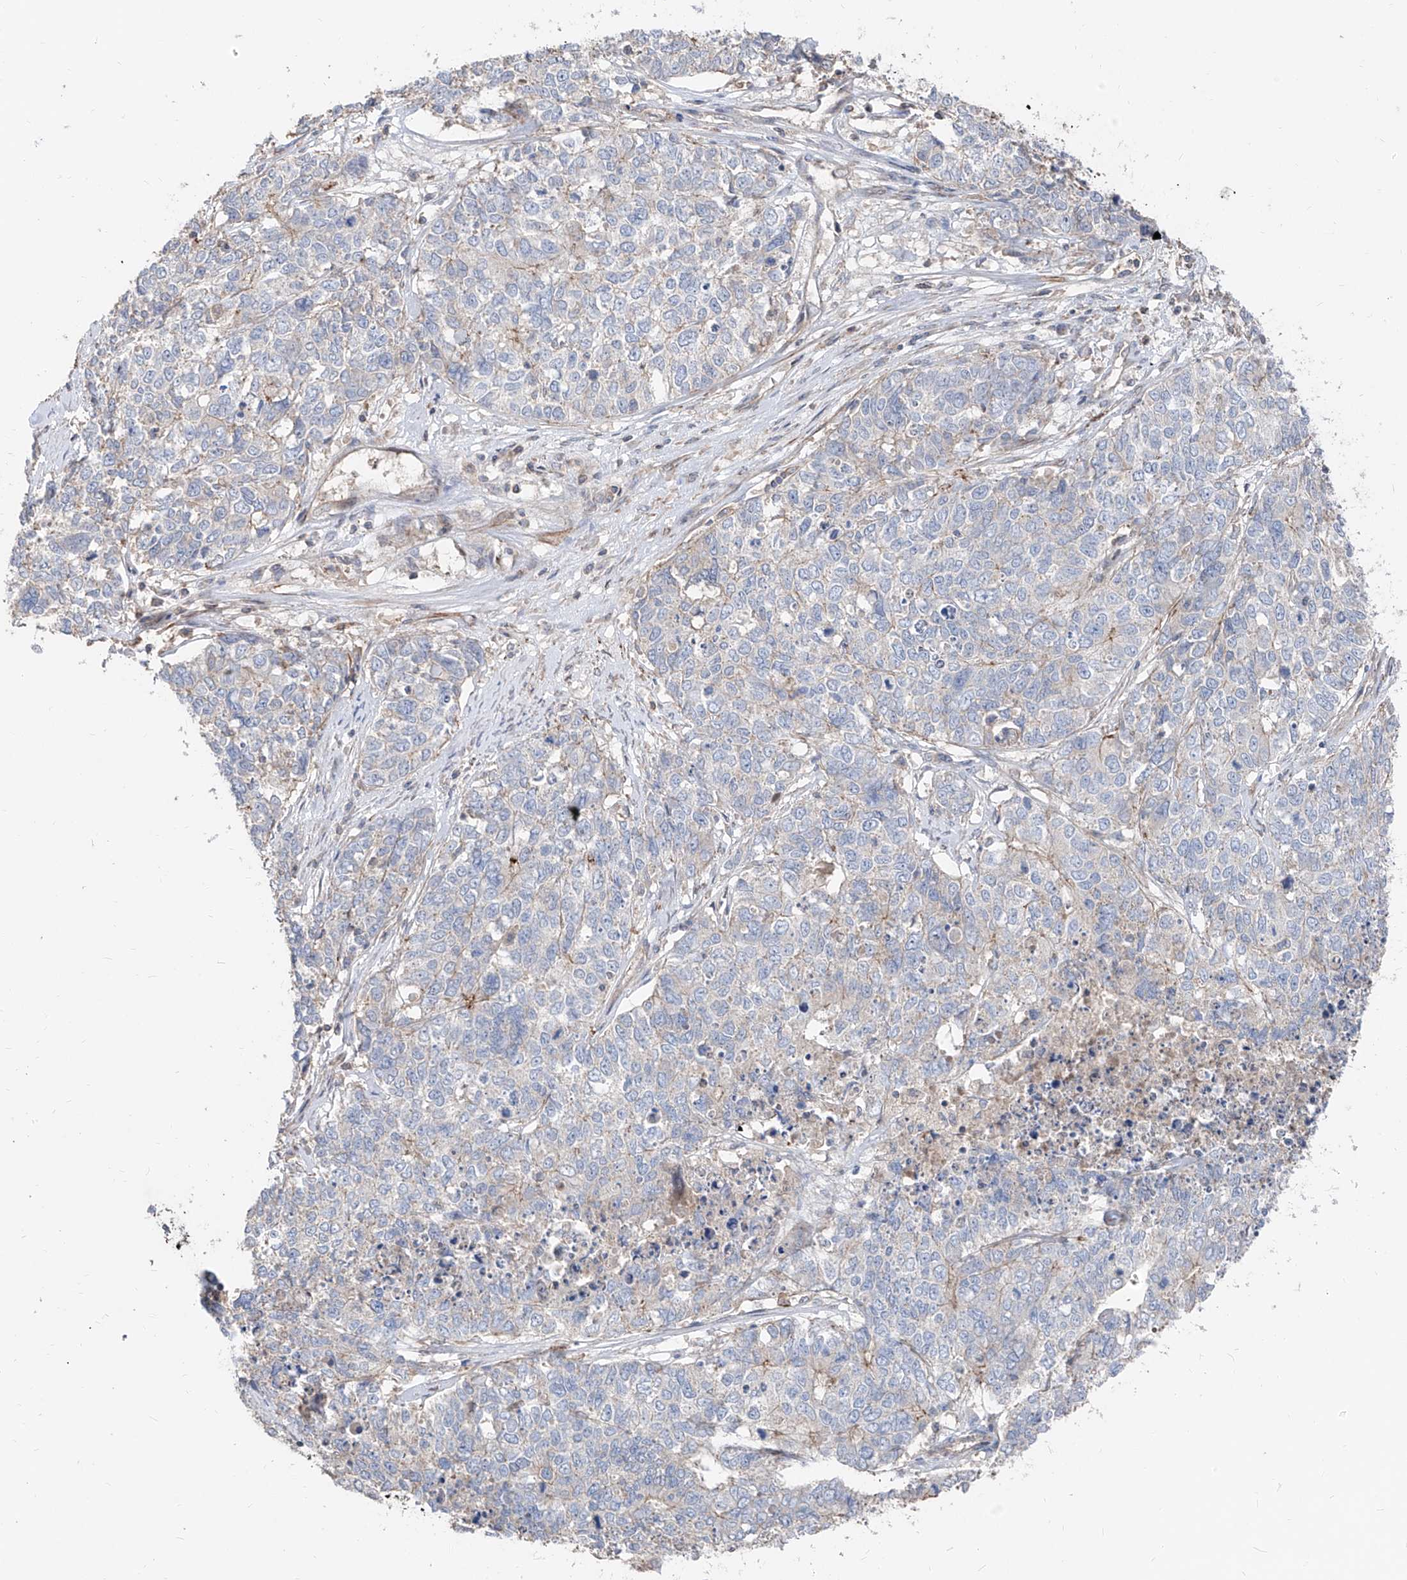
{"staining": {"intensity": "negative", "quantity": "none", "location": "none"}, "tissue": "cervical cancer", "cell_type": "Tumor cells", "image_type": "cancer", "snomed": [{"axis": "morphology", "description": "Squamous cell carcinoma, NOS"}, {"axis": "topography", "description": "Cervix"}], "caption": "Human cervical cancer stained for a protein using immunohistochemistry demonstrates no expression in tumor cells.", "gene": "UFD1", "patient": {"sex": "female", "age": 63}}